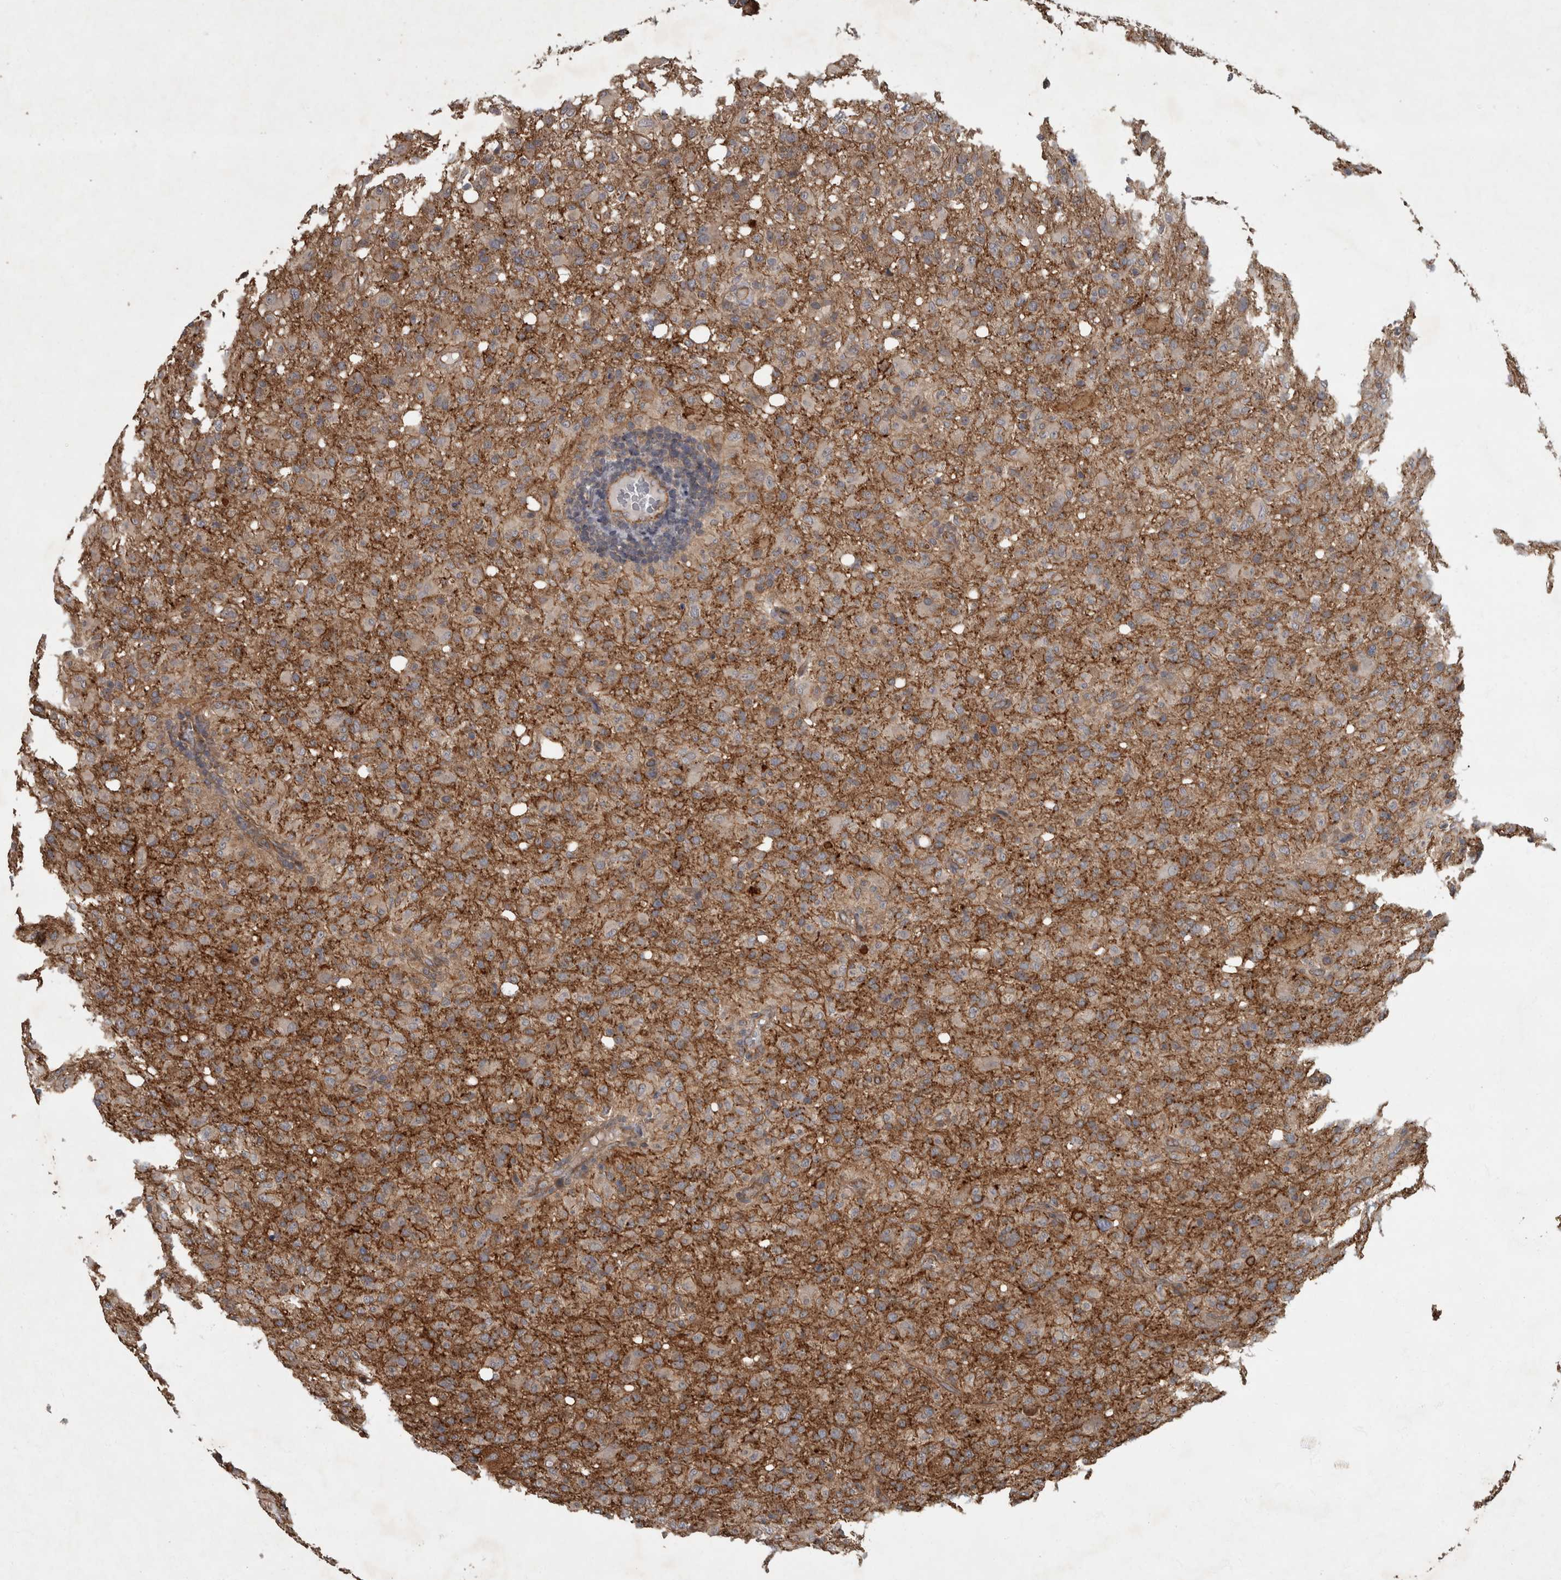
{"staining": {"intensity": "weak", "quantity": ">75%", "location": "cytoplasmic/membranous"}, "tissue": "glioma", "cell_type": "Tumor cells", "image_type": "cancer", "snomed": [{"axis": "morphology", "description": "Glioma, malignant, High grade"}, {"axis": "topography", "description": "Brain"}], "caption": "Weak cytoplasmic/membranous positivity for a protein is present in about >75% of tumor cells of glioma using immunohistochemistry.", "gene": "VEGFD", "patient": {"sex": "female", "age": 57}}